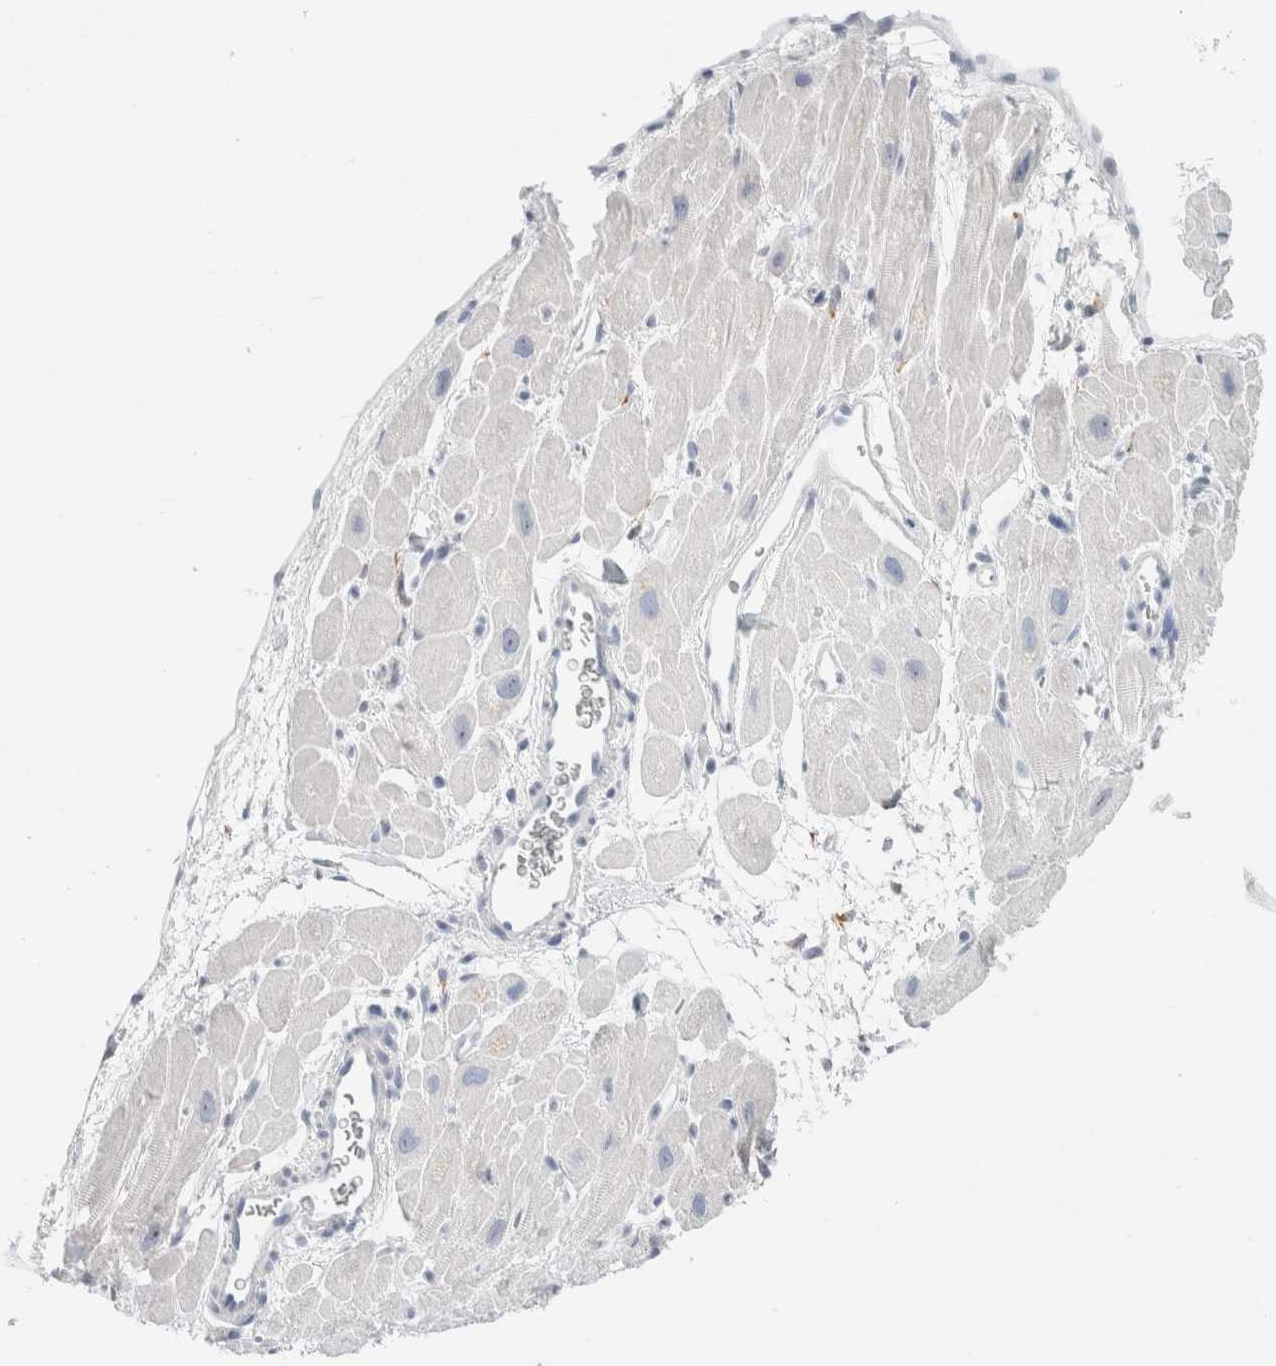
{"staining": {"intensity": "negative", "quantity": "none", "location": "none"}, "tissue": "heart muscle", "cell_type": "Cardiomyocytes", "image_type": "normal", "snomed": [{"axis": "morphology", "description": "Normal tissue, NOS"}, {"axis": "topography", "description": "Heart"}], "caption": "A high-resolution image shows immunohistochemistry (IHC) staining of benign heart muscle, which exhibits no significant positivity in cardiomyocytes.", "gene": "MUC15", "patient": {"sex": "male", "age": 49}}